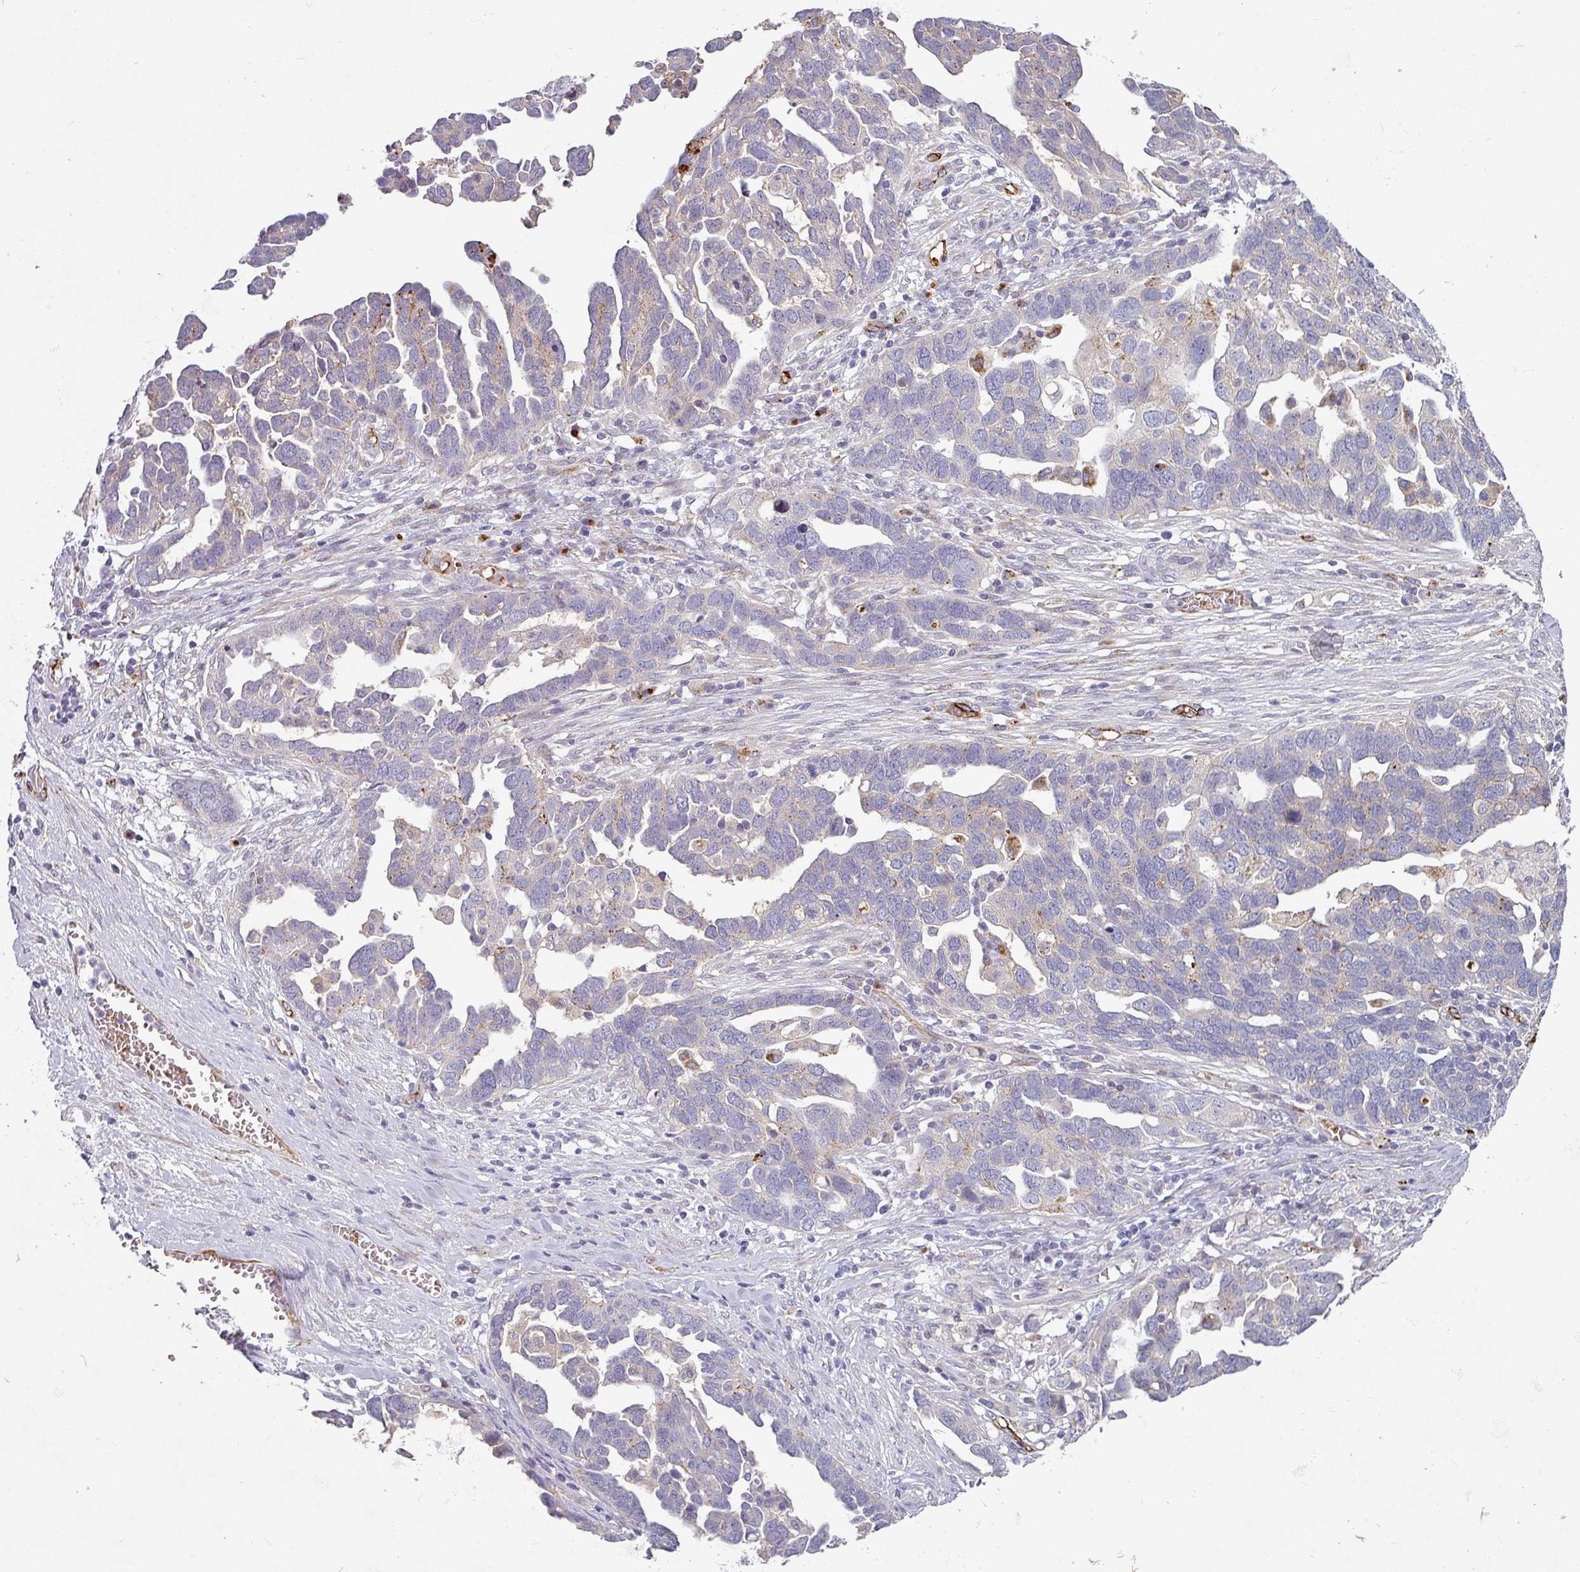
{"staining": {"intensity": "weak", "quantity": "<25%", "location": "cytoplasmic/membranous"}, "tissue": "ovarian cancer", "cell_type": "Tumor cells", "image_type": "cancer", "snomed": [{"axis": "morphology", "description": "Cystadenocarcinoma, serous, NOS"}, {"axis": "topography", "description": "Ovary"}], "caption": "High power microscopy image of an immunohistochemistry (IHC) image of serous cystadenocarcinoma (ovarian), revealing no significant expression in tumor cells. The staining is performed using DAB (3,3'-diaminobenzidine) brown chromogen with nuclei counter-stained in using hematoxylin.", "gene": "PRODH2", "patient": {"sex": "female", "age": 54}}